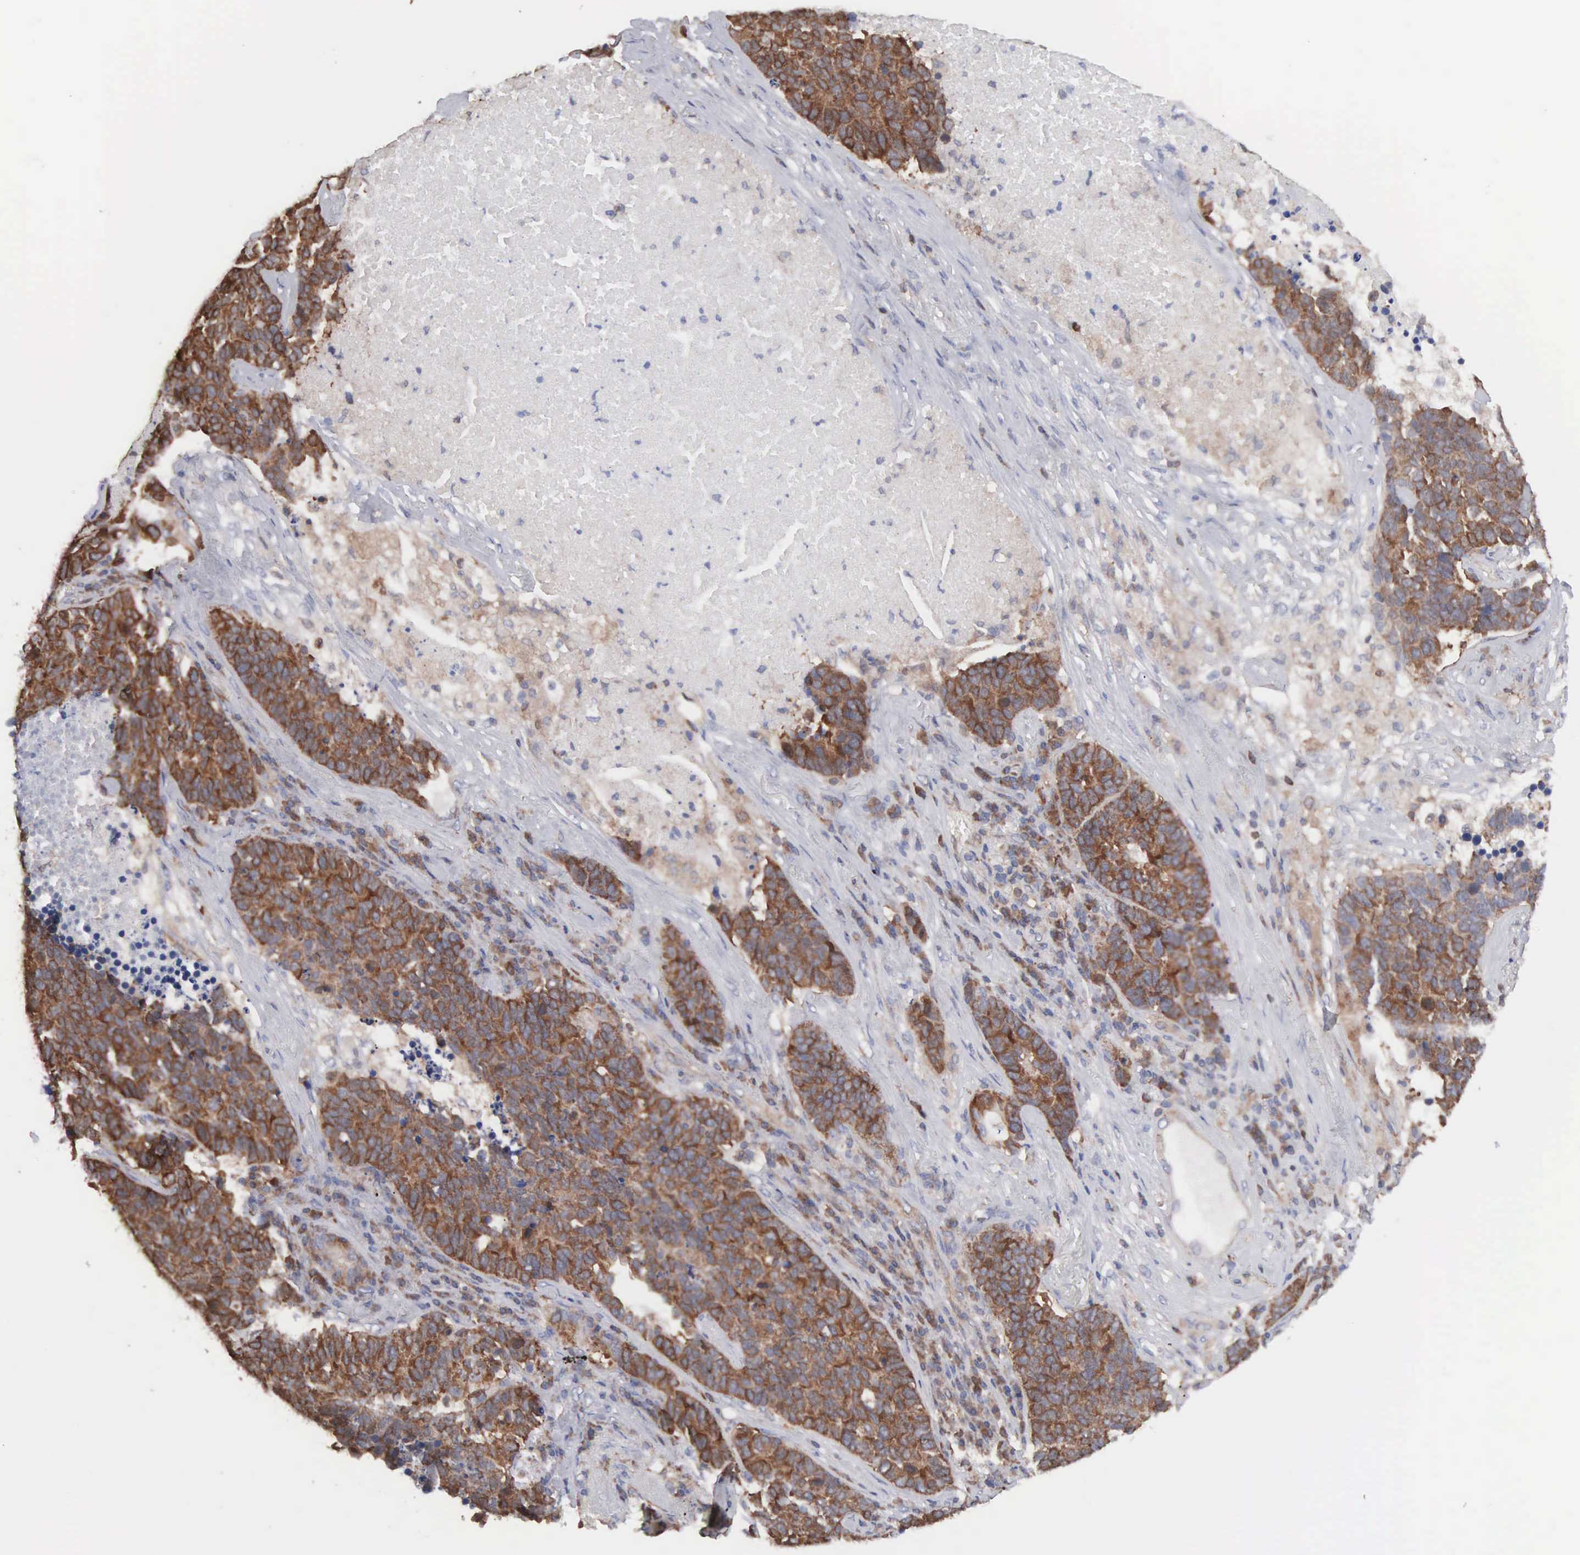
{"staining": {"intensity": "moderate", "quantity": ">75%", "location": "cytoplasmic/membranous"}, "tissue": "lung cancer", "cell_type": "Tumor cells", "image_type": "cancer", "snomed": [{"axis": "morphology", "description": "Neoplasm, malignant, NOS"}, {"axis": "topography", "description": "Lung"}], "caption": "The immunohistochemical stain labels moderate cytoplasmic/membranous positivity in tumor cells of malignant neoplasm (lung) tissue.", "gene": "MTHFD1", "patient": {"sex": "female", "age": 75}}